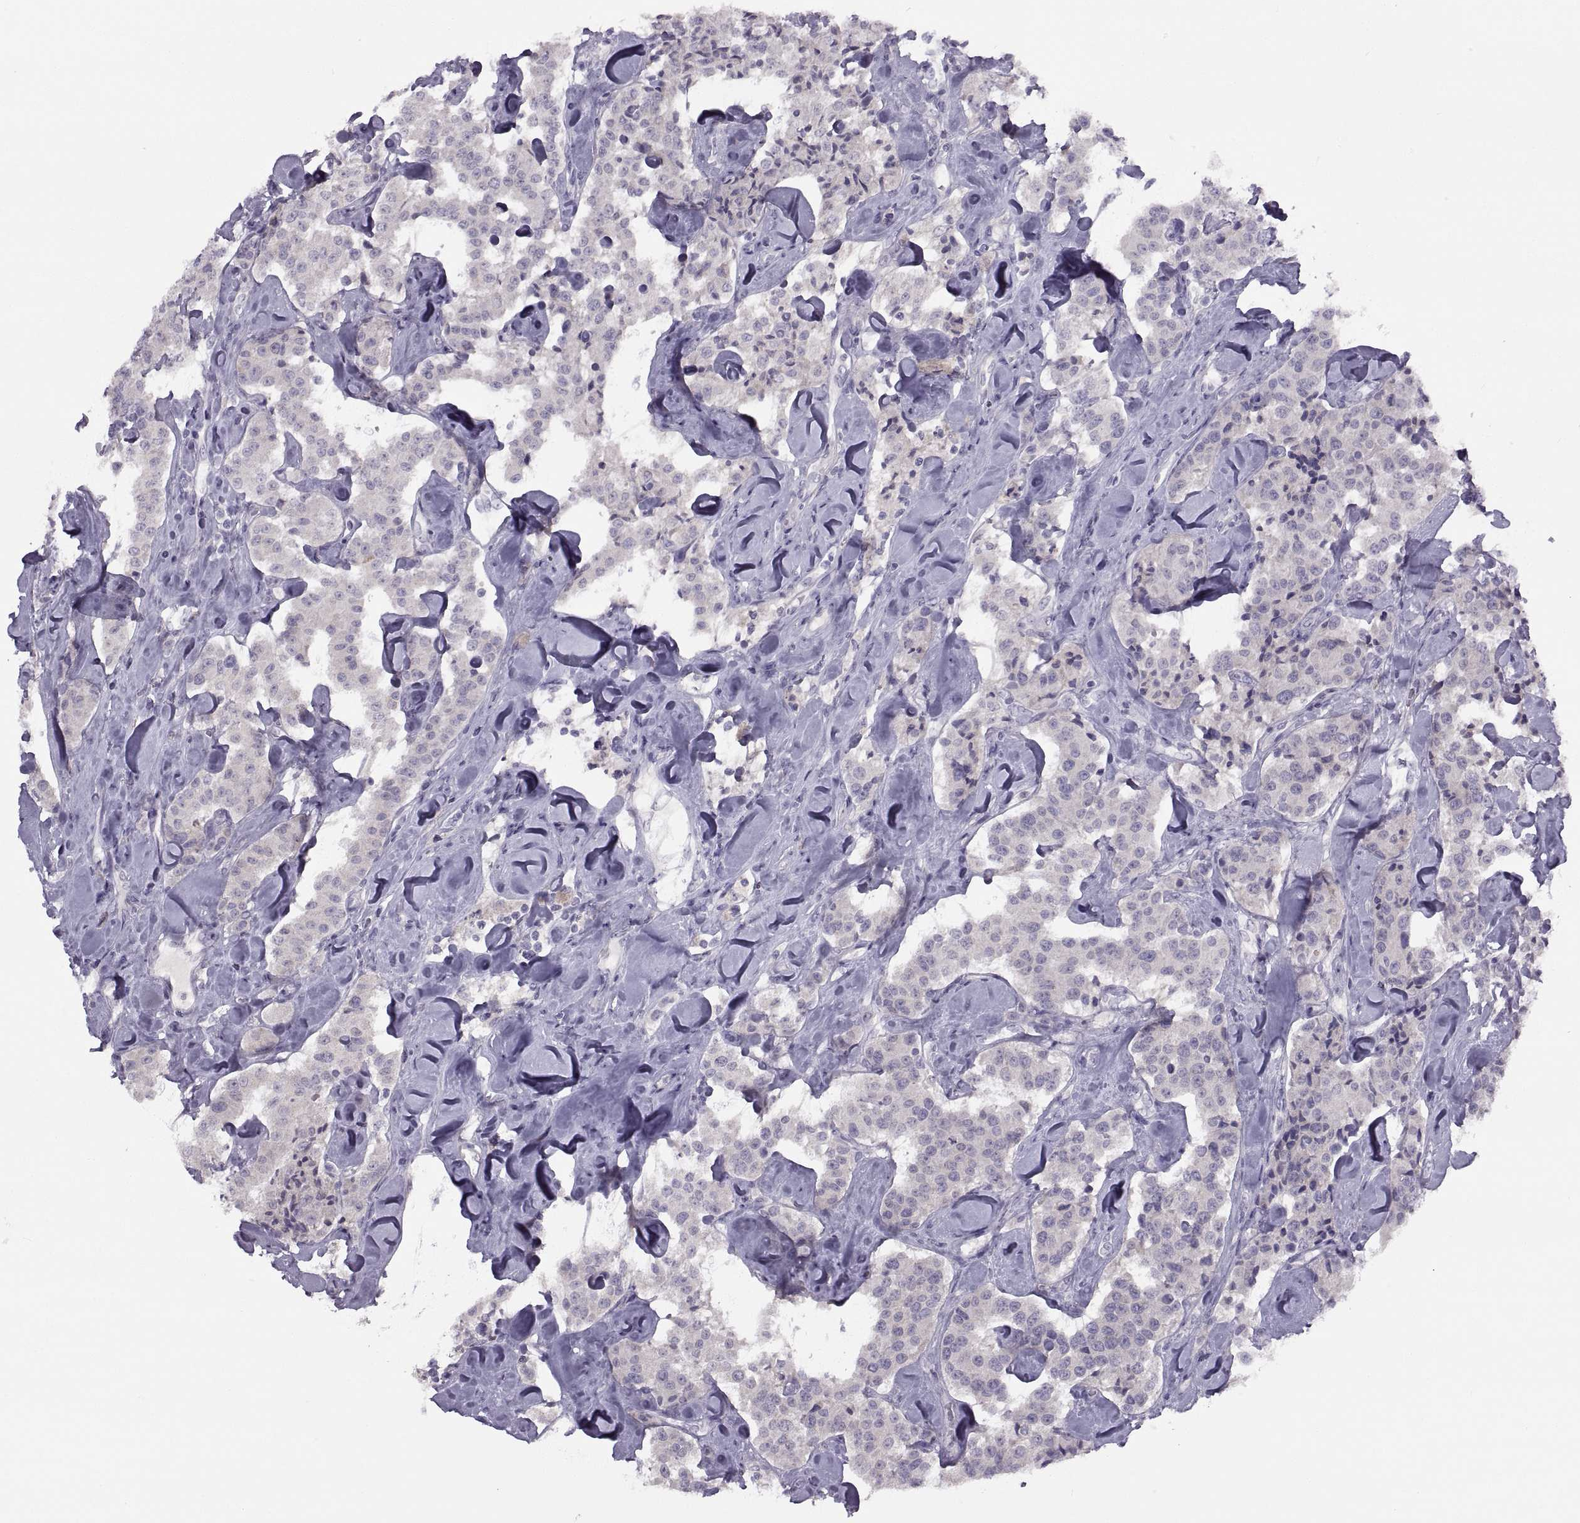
{"staining": {"intensity": "negative", "quantity": "none", "location": "none"}, "tissue": "carcinoid", "cell_type": "Tumor cells", "image_type": "cancer", "snomed": [{"axis": "morphology", "description": "Carcinoid, malignant, NOS"}, {"axis": "topography", "description": "Pancreas"}], "caption": "High power microscopy micrograph of an immunohistochemistry image of malignant carcinoid, revealing no significant expression in tumor cells.", "gene": "BSPH1", "patient": {"sex": "male", "age": 41}}